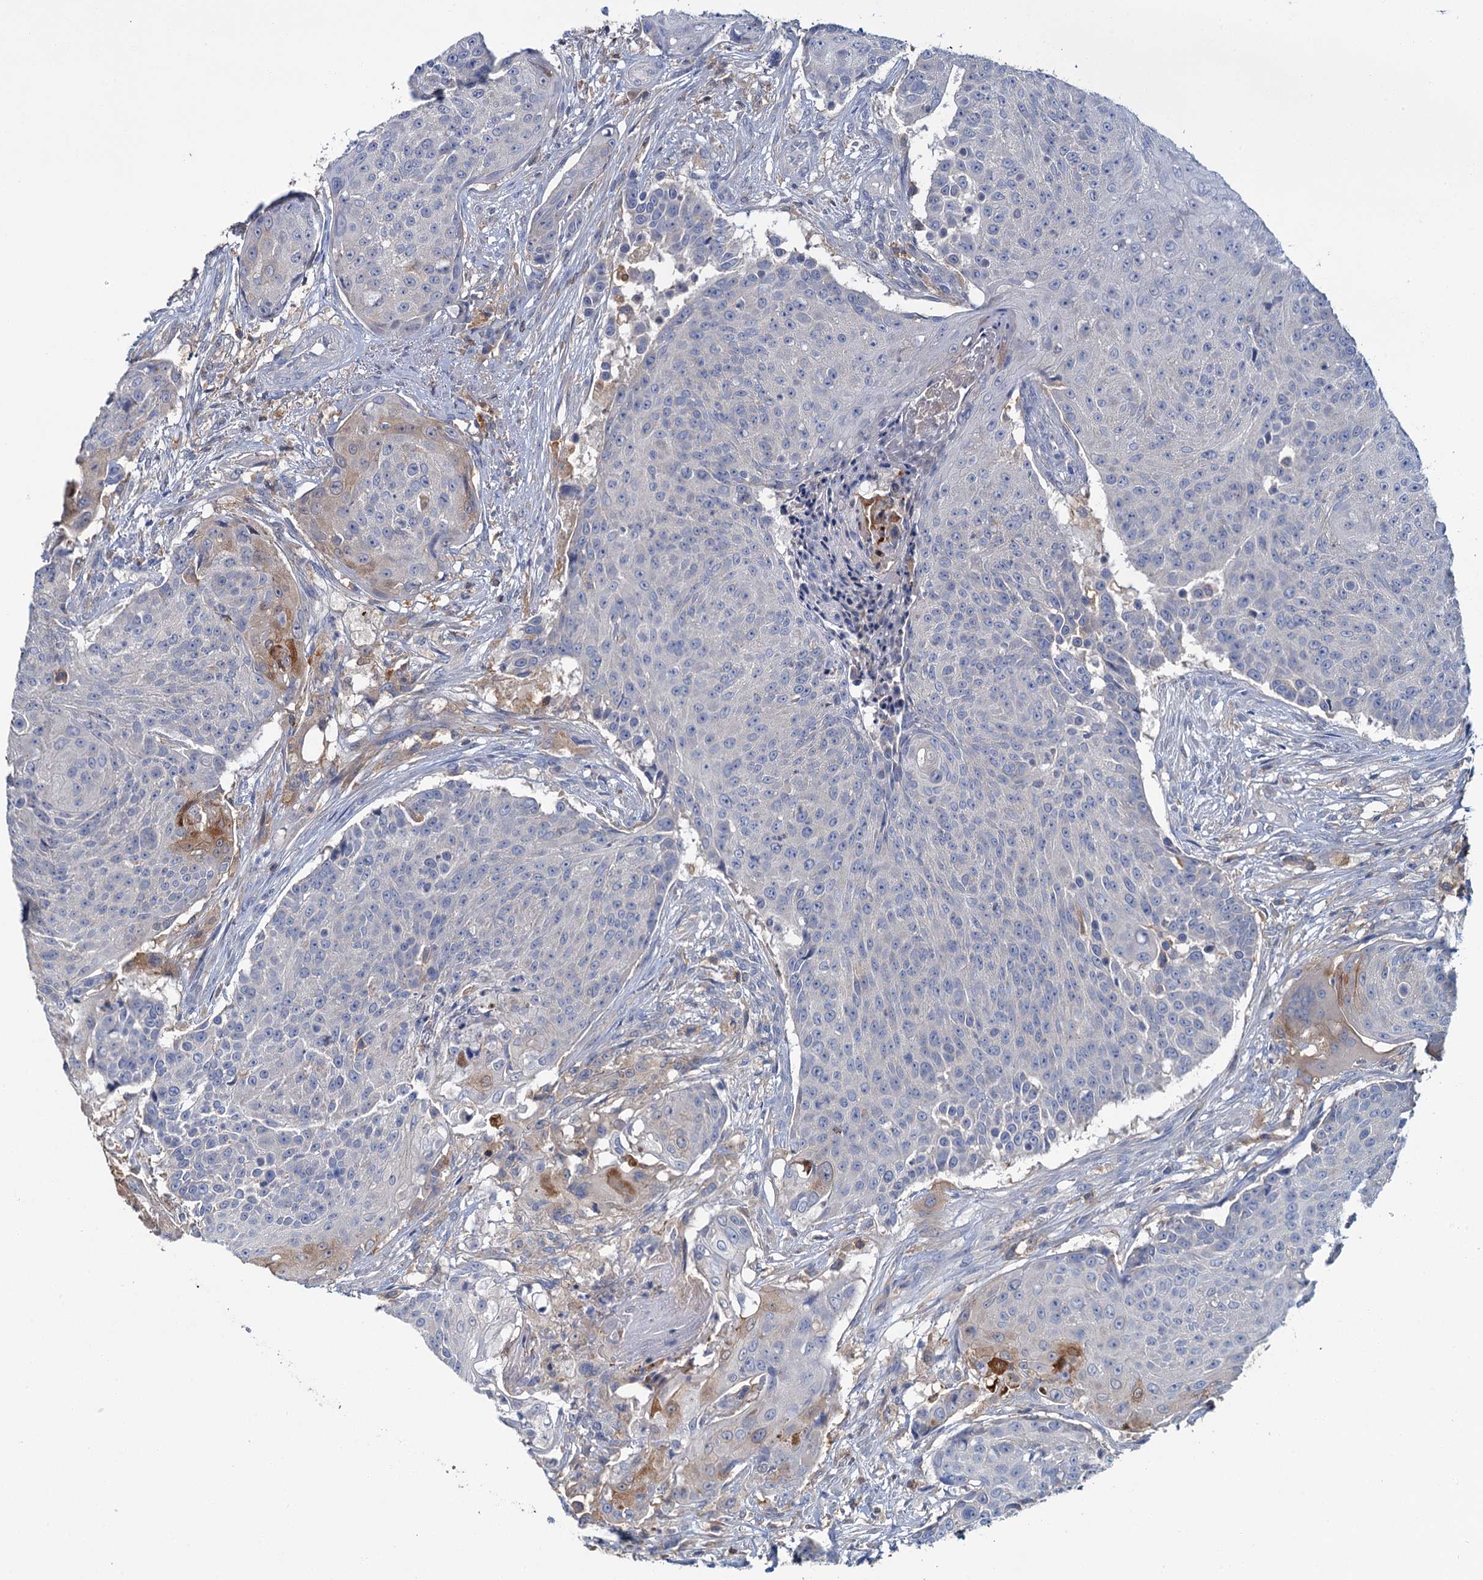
{"staining": {"intensity": "moderate", "quantity": "<25%", "location": "cytoplasmic/membranous"}, "tissue": "urothelial cancer", "cell_type": "Tumor cells", "image_type": "cancer", "snomed": [{"axis": "morphology", "description": "Urothelial carcinoma, High grade"}, {"axis": "topography", "description": "Urinary bladder"}], "caption": "IHC histopathology image of urothelial cancer stained for a protein (brown), which exhibits low levels of moderate cytoplasmic/membranous positivity in about <25% of tumor cells.", "gene": "FGFR2", "patient": {"sex": "female", "age": 63}}